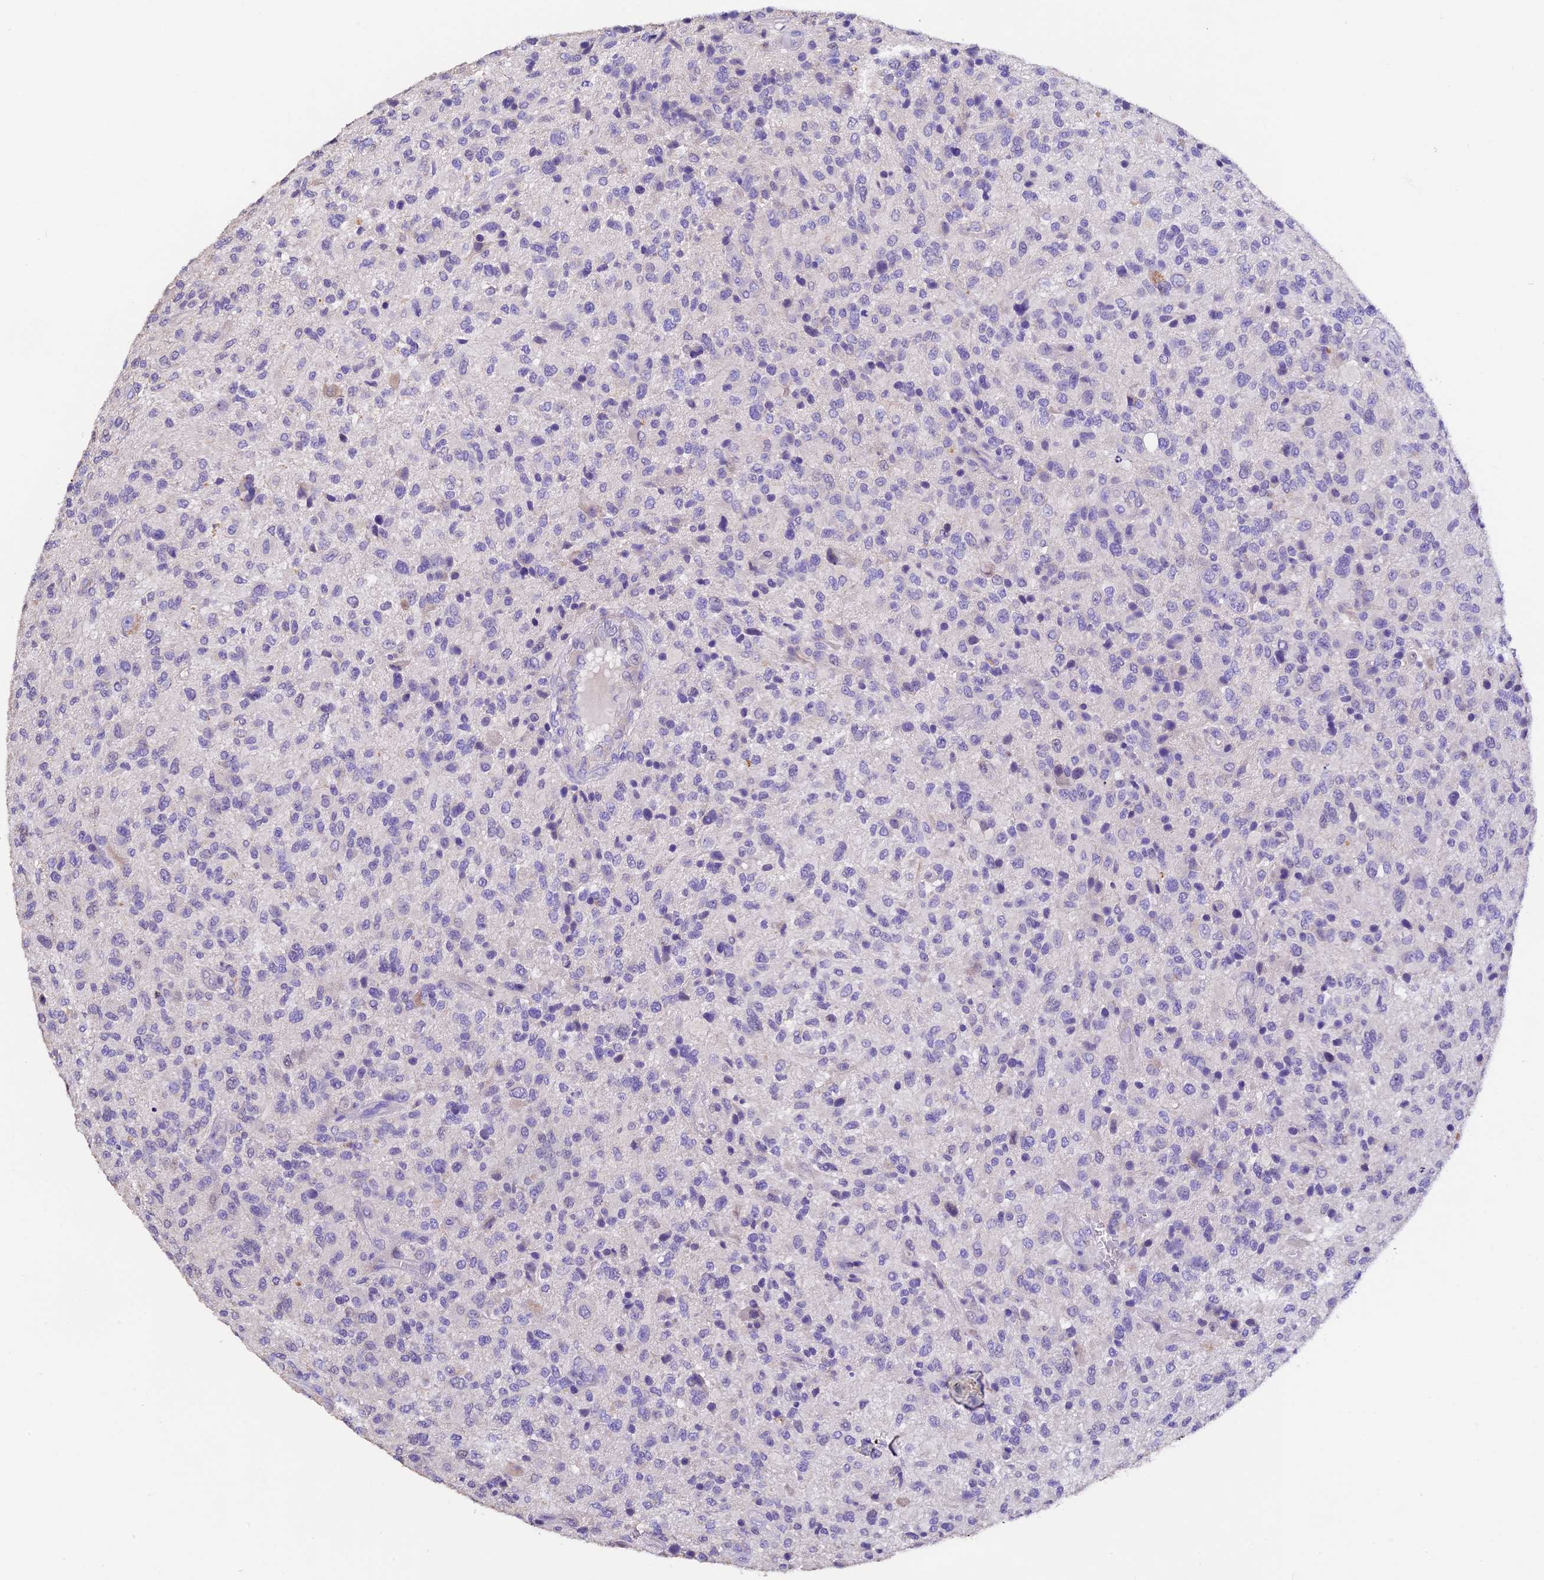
{"staining": {"intensity": "negative", "quantity": "none", "location": "none"}, "tissue": "glioma", "cell_type": "Tumor cells", "image_type": "cancer", "snomed": [{"axis": "morphology", "description": "Glioma, malignant, High grade"}, {"axis": "topography", "description": "Brain"}], "caption": "The histopathology image reveals no significant staining in tumor cells of malignant glioma (high-grade). (Stains: DAB (3,3'-diaminobenzidine) immunohistochemistry with hematoxylin counter stain, Microscopy: brightfield microscopy at high magnification).", "gene": "FBXW9", "patient": {"sex": "male", "age": 47}}